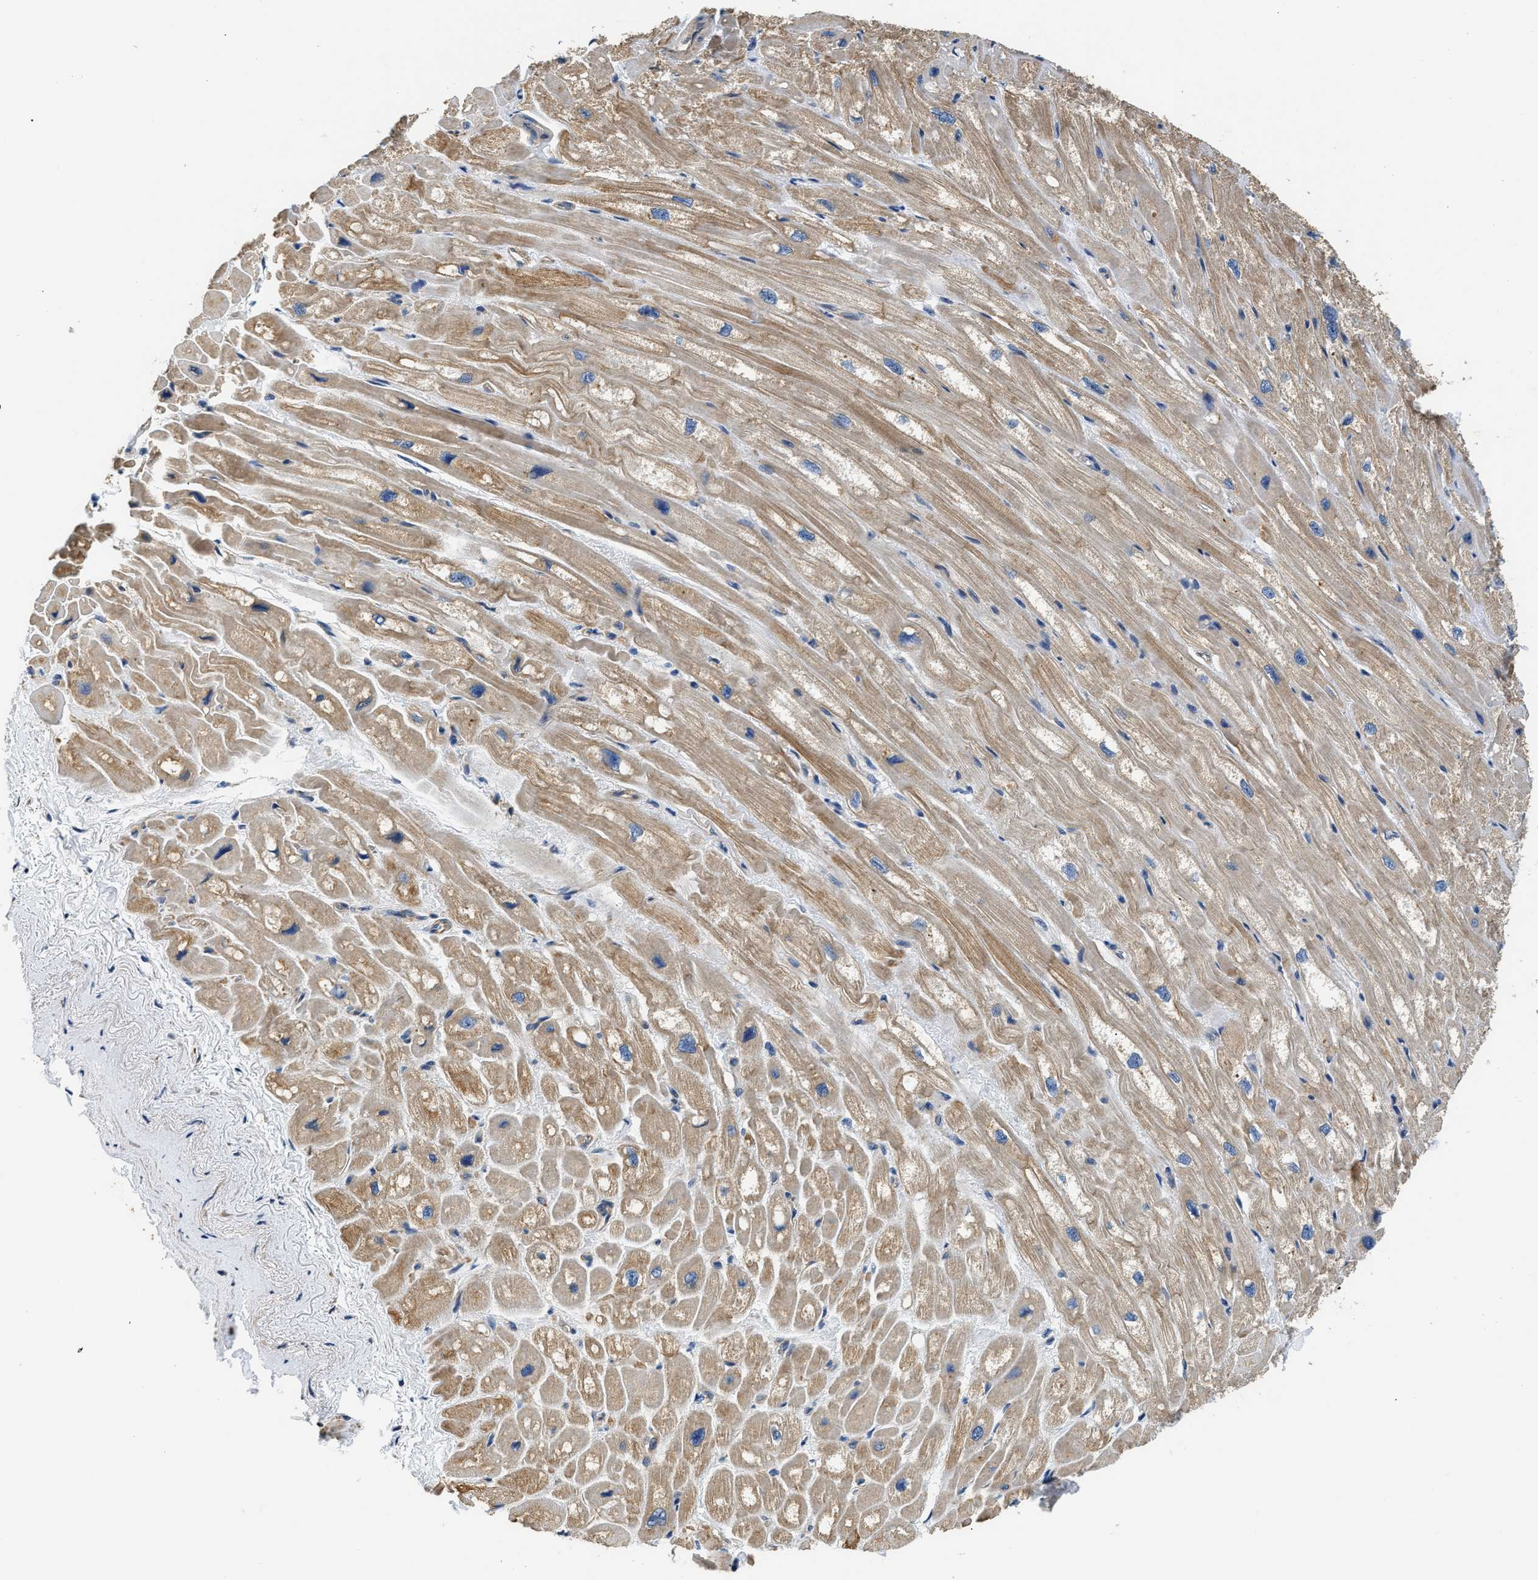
{"staining": {"intensity": "moderate", "quantity": ">75%", "location": "cytoplasmic/membranous"}, "tissue": "heart muscle", "cell_type": "Cardiomyocytes", "image_type": "normal", "snomed": [{"axis": "morphology", "description": "Normal tissue, NOS"}, {"axis": "topography", "description": "Heart"}], "caption": "Immunohistochemistry (IHC) image of normal heart muscle: human heart muscle stained using immunohistochemistry shows medium levels of moderate protein expression localized specifically in the cytoplasmic/membranous of cardiomyocytes, appearing as a cytoplasmic/membranous brown color.", "gene": "CSDE1", "patient": {"sex": "male", "age": 49}}